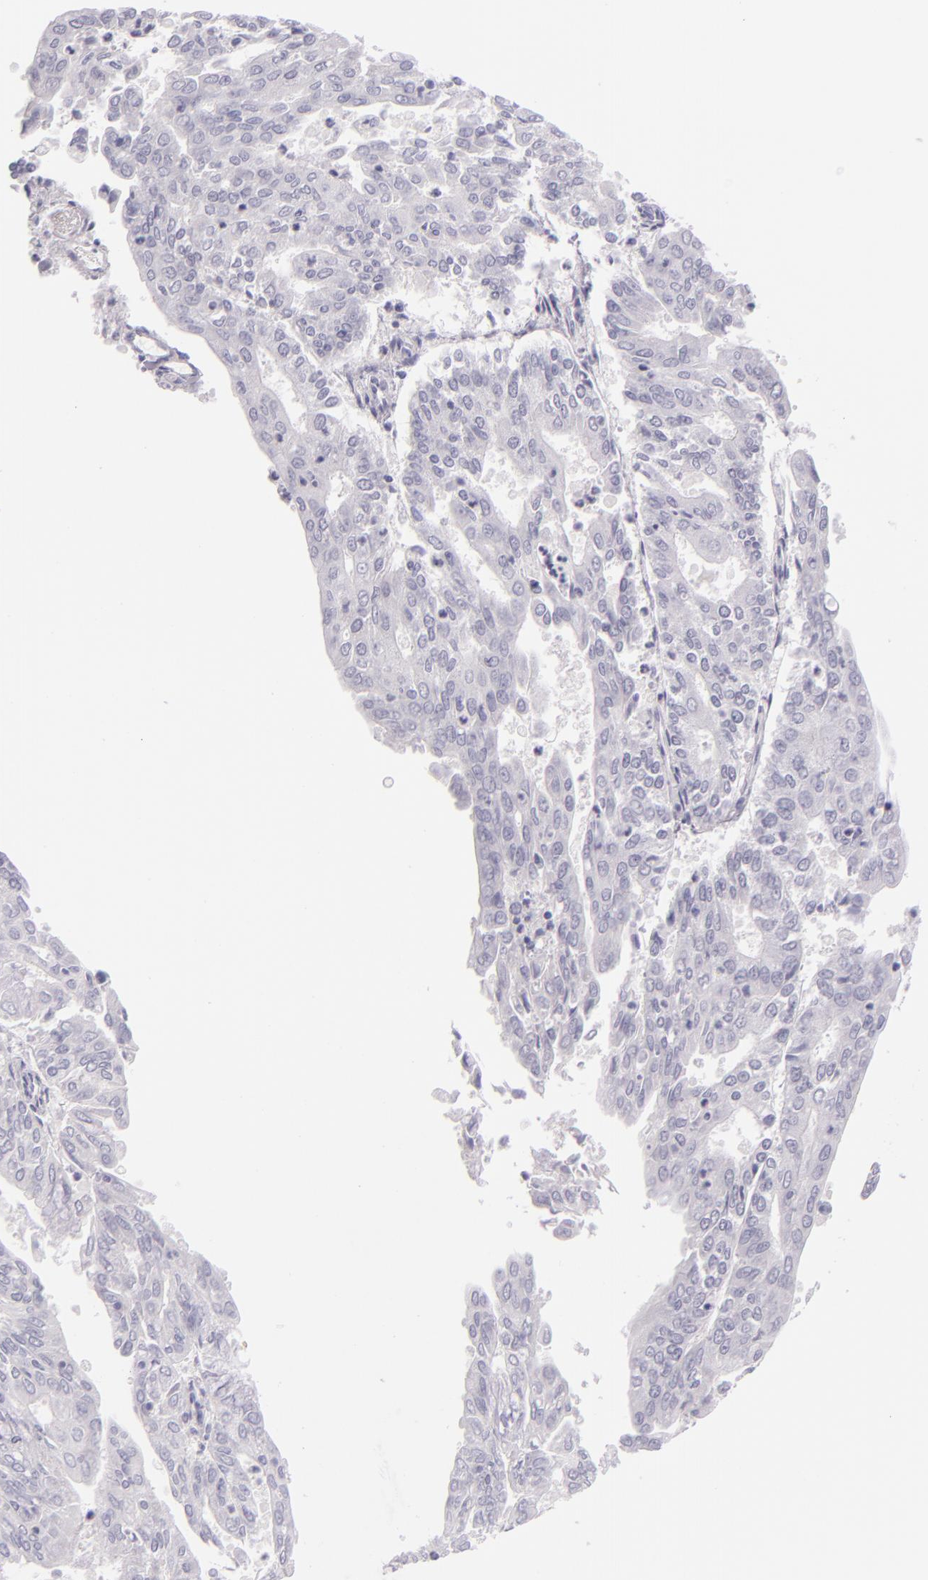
{"staining": {"intensity": "negative", "quantity": "none", "location": "none"}, "tissue": "endometrial cancer", "cell_type": "Tumor cells", "image_type": "cancer", "snomed": [{"axis": "morphology", "description": "Adenocarcinoma, NOS"}, {"axis": "topography", "description": "Endometrium"}], "caption": "This image is of endometrial adenocarcinoma stained with IHC to label a protein in brown with the nuclei are counter-stained blue. There is no staining in tumor cells.", "gene": "INA", "patient": {"sex": "female", "age": 79}}